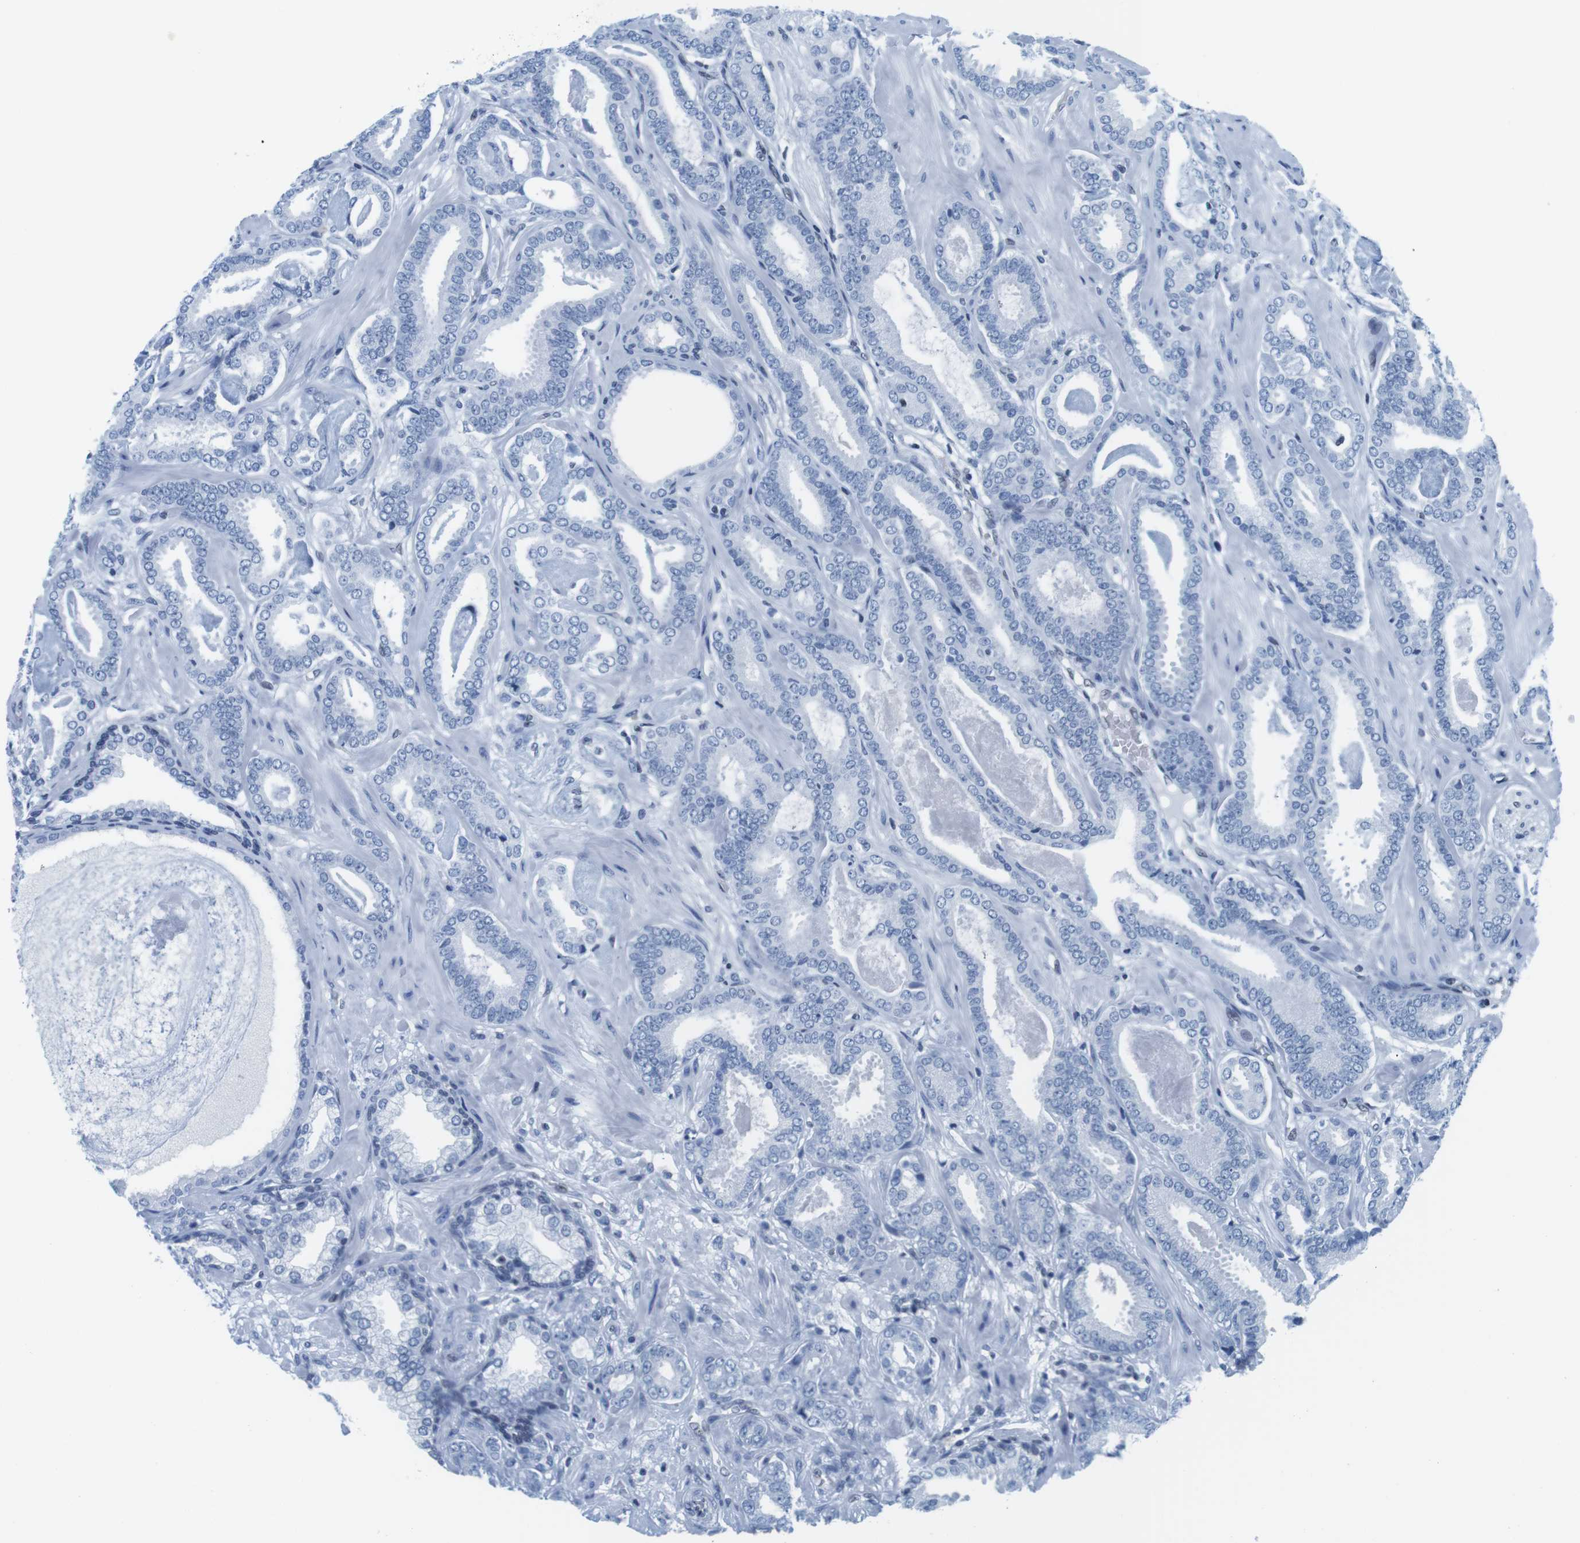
{"staining": {"intensity": "negative", "quantity": "none", "location": "none"}, "tissue": "prostate cancer", "cell_type": "Tumor cells", "image_type": "cancer", "snomed": [{"axis": "morphology", "description": "Adenocarcinoma, Low grade"}, {"axis": "topography", "description": "Prostate"}], "caption": "IHC photomicrograph of prostate cancer (adenocarcinoma (low-grade)) stained for a protein (brown), which shows no staining in tumor cells. (DAB (3,3'-diaminobenzidine) immunohistochemistry (IHC) with hematoxylin counter stain).", "gene": "IFI16", "patient": {"sex": "male", "age": 53}}